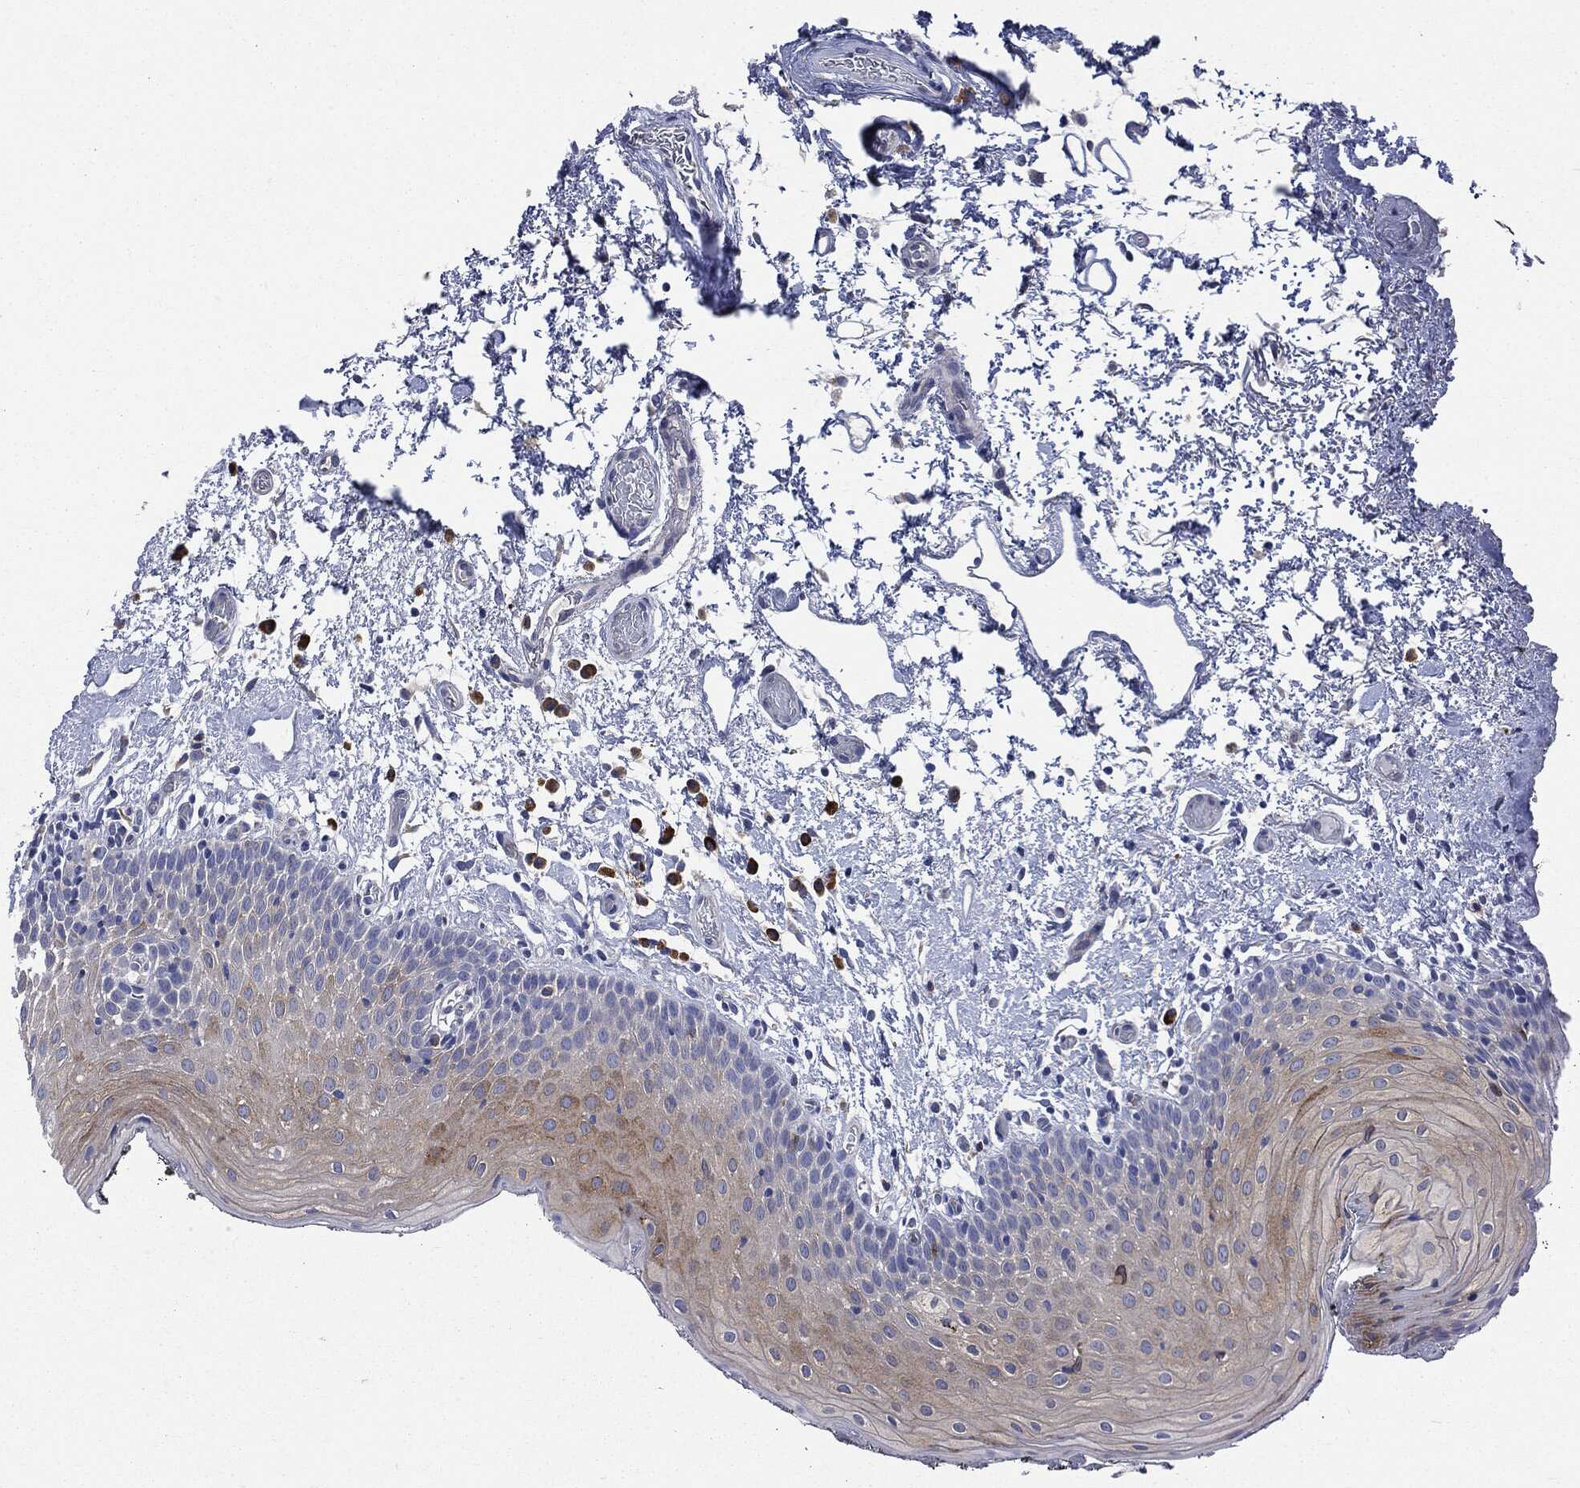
{"staining": {"intensity": "moderate", "quantity": "<25%", "location": "cytoplasmic/membranous"}, "tissue": "oral mucosa", "cell_type": "Squamous epithelial cells", "image_type": "normal", "snomed": [{"axis": "morphology", "description": "Normal tissue, NOS"}, {"axis": "morphology", "description": "Squamous cell carcinoma, NOS"}, {"axis": "topography", "description": "Oral tissue"}, {"axis": "topography", "description": "Tounge, NOS"}, {"axis": "topography", "description": "Head-Neck"}], "caption": "Immunohistochemical staining of normal oral mucosa displays moderate cytoplasmic/membranous protein expression in approximately <25% of squamous epithelial cells.", "gene": "PTGS2", "patient": {"sex": "female", "age": 80}}